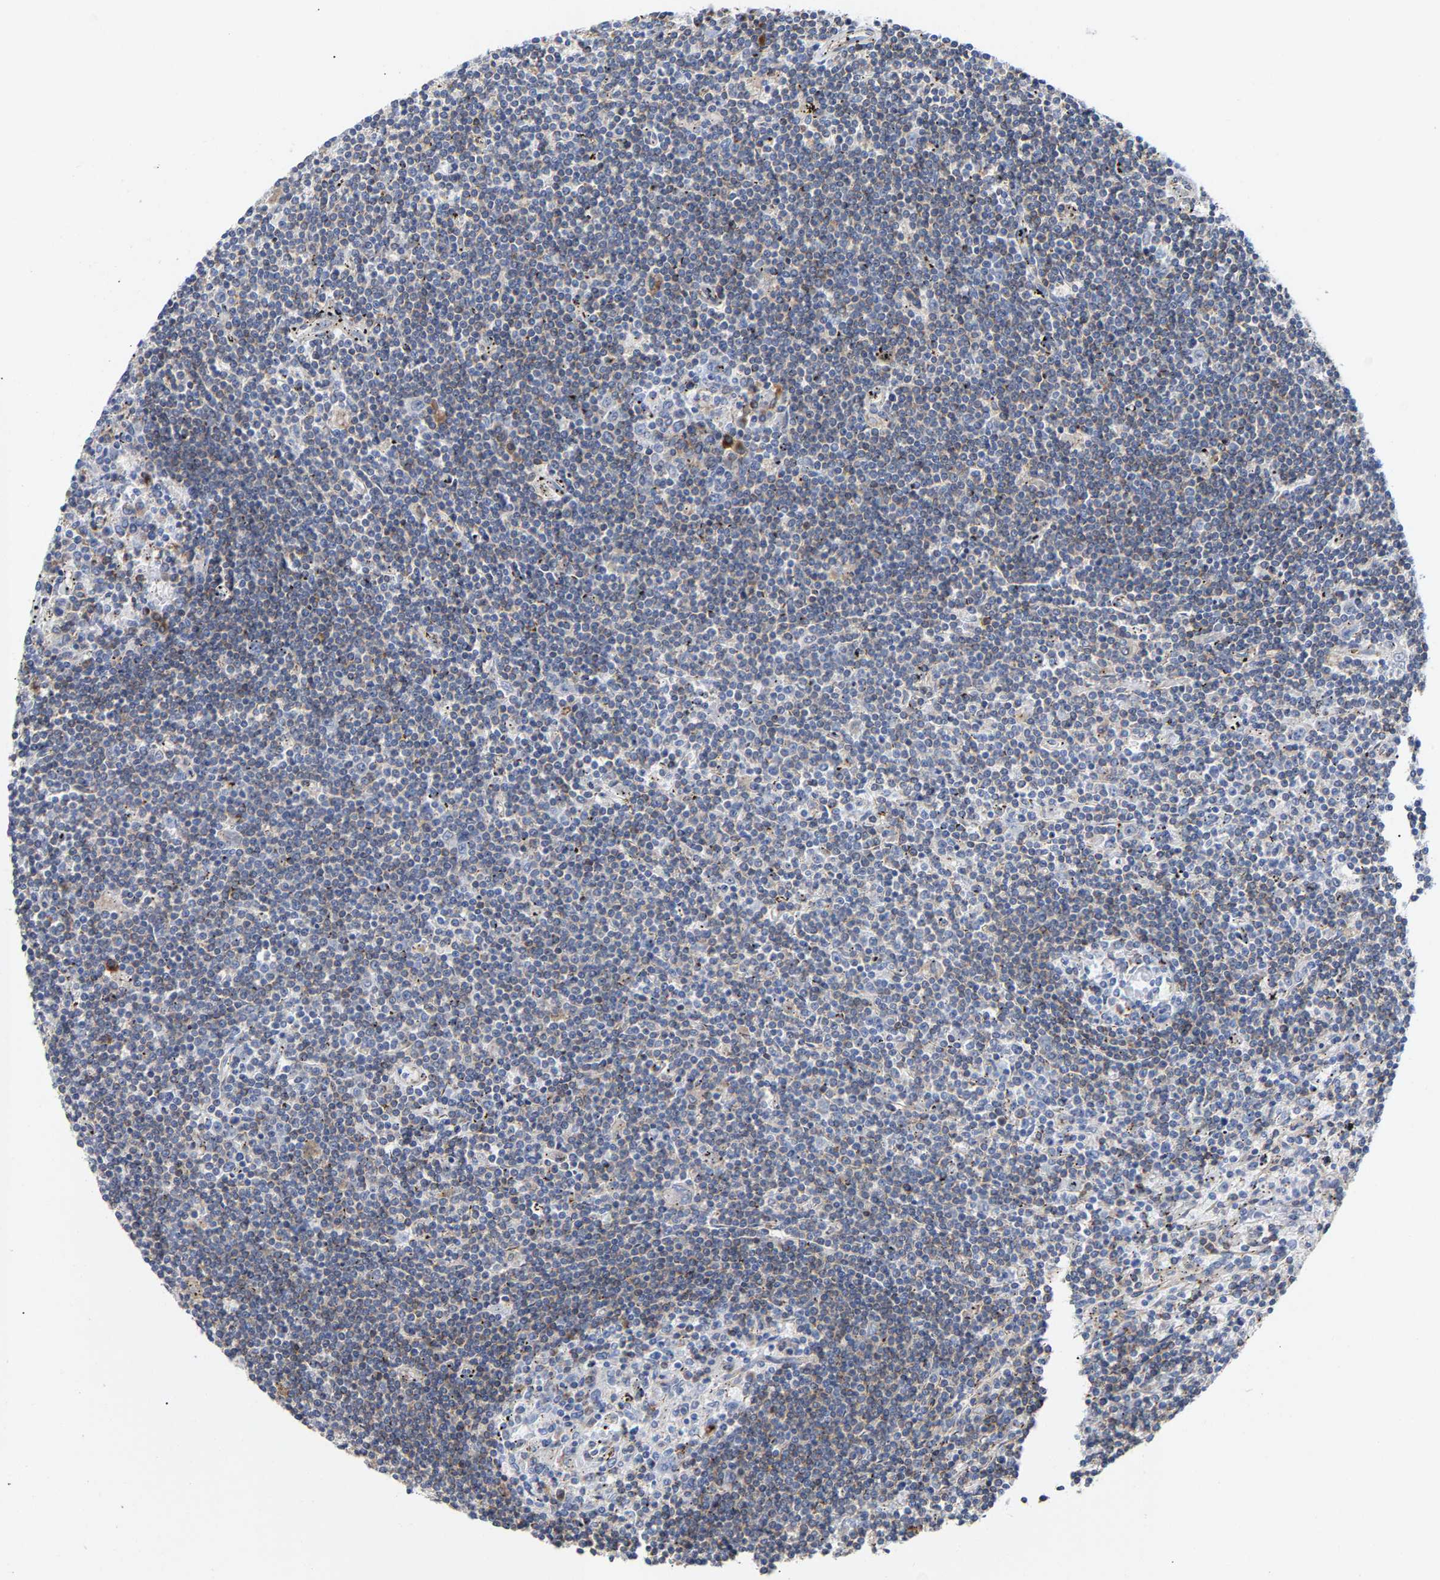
{"staining": {"intensity": "weak", "quantity": "<25%", "location": "cytoplasmic/membranous"}, "tissue": "lymphoma", "cell_type": "Tumor cells", "image_type": "cancer", "snomed": [{"axis": "morphology", "description": "Malignant lymphoma, non-Hodgkin's type, Low grade"}, {"axis": "topography", "description": "Spleen"}], "caption": "IHC image of human lymphoma stained for a protein (brown), which shows no expression in tumor cells. (DAB IHC with hematoxylin counter stain).", "gene": "PPP1R15A", "patient": {"sex": "male", "age": 76}}